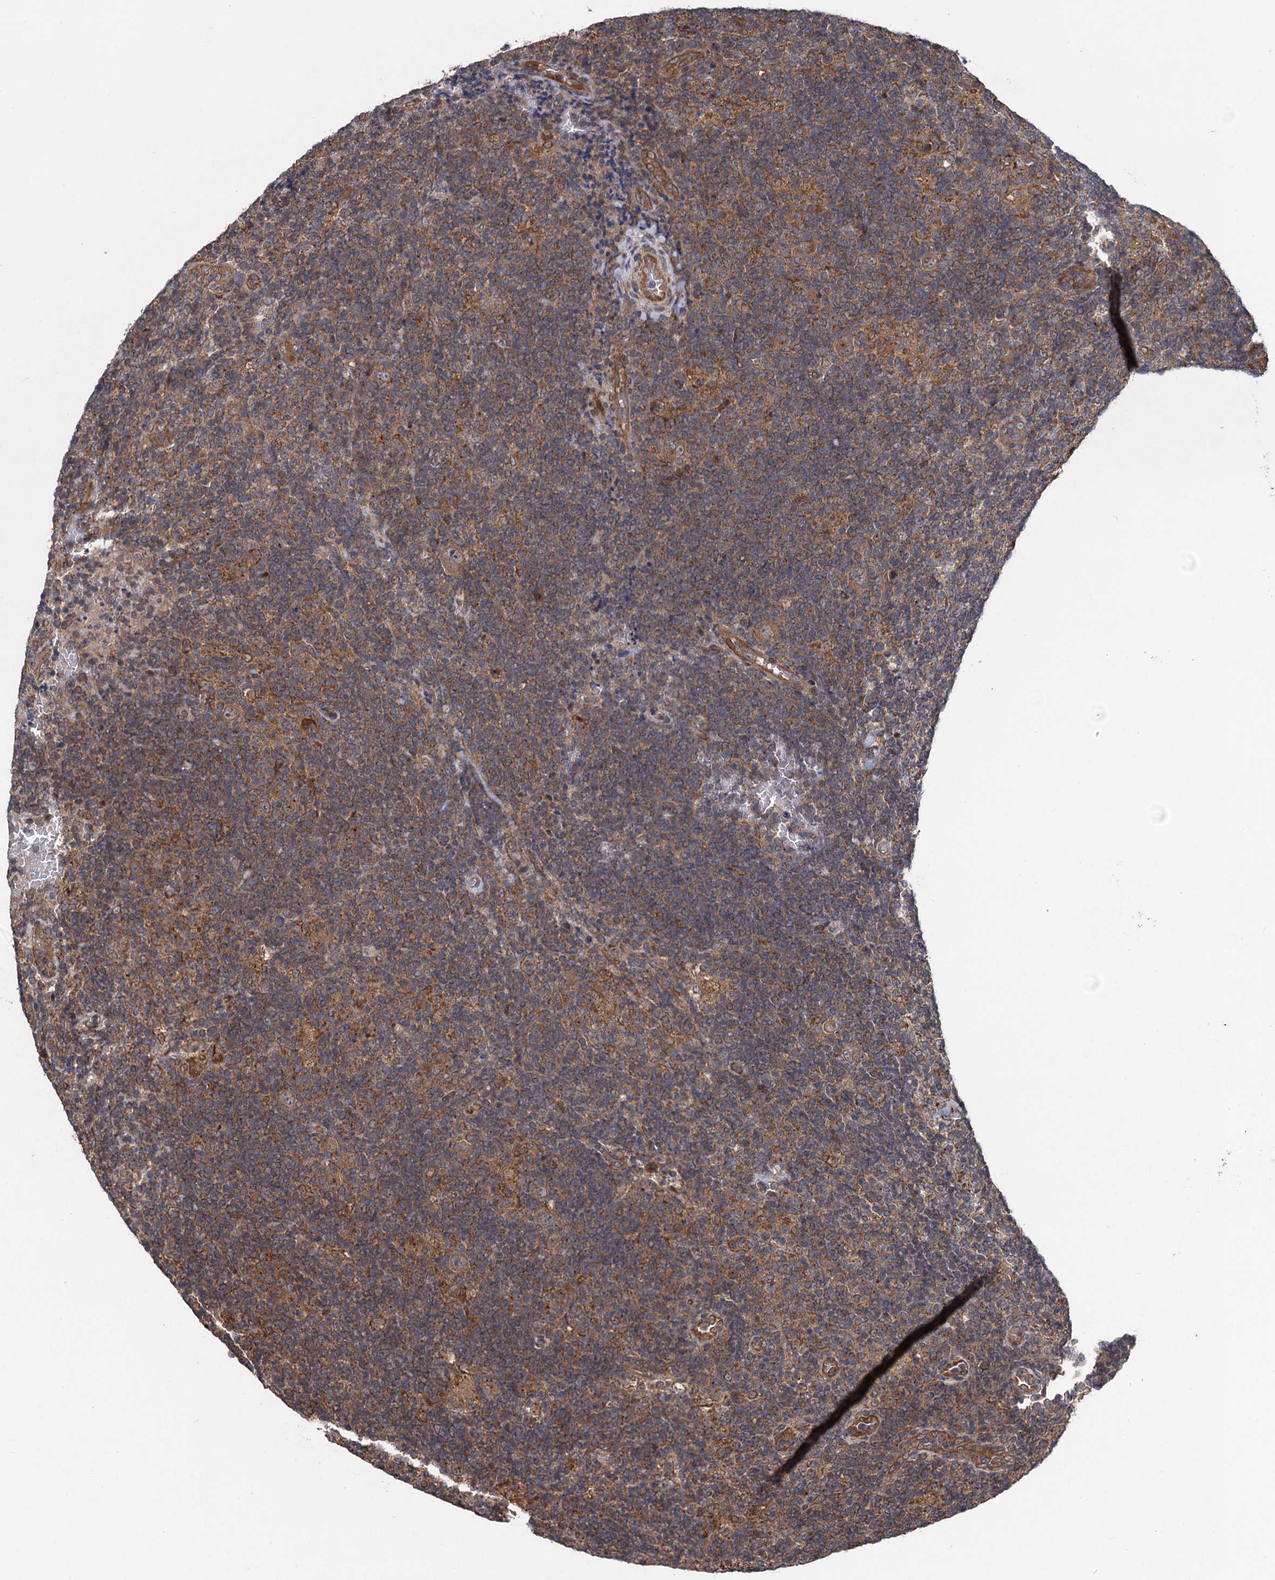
{"staining": {"intensity": "moderate", "quantity": ">75%", "location": "cytoplasmic/membranous"}, "tissue": "lymphoma", "cell_type": "Tumor cells", "image_type": "cancer", "snomed": [{"axis": "morphology", "description": "Hodgkin's disease, NOS"}, {"axis": "topography", "description": "Lymph node"}], "caption": "This is an image of immunohistochemistry (IHC) staining of lymphoma, which shows moderate positivity in the cytoplasmic/membranous of tumor cells.", "gene": "HAUS1", "patient": {"sex": "female", "age": 57}}